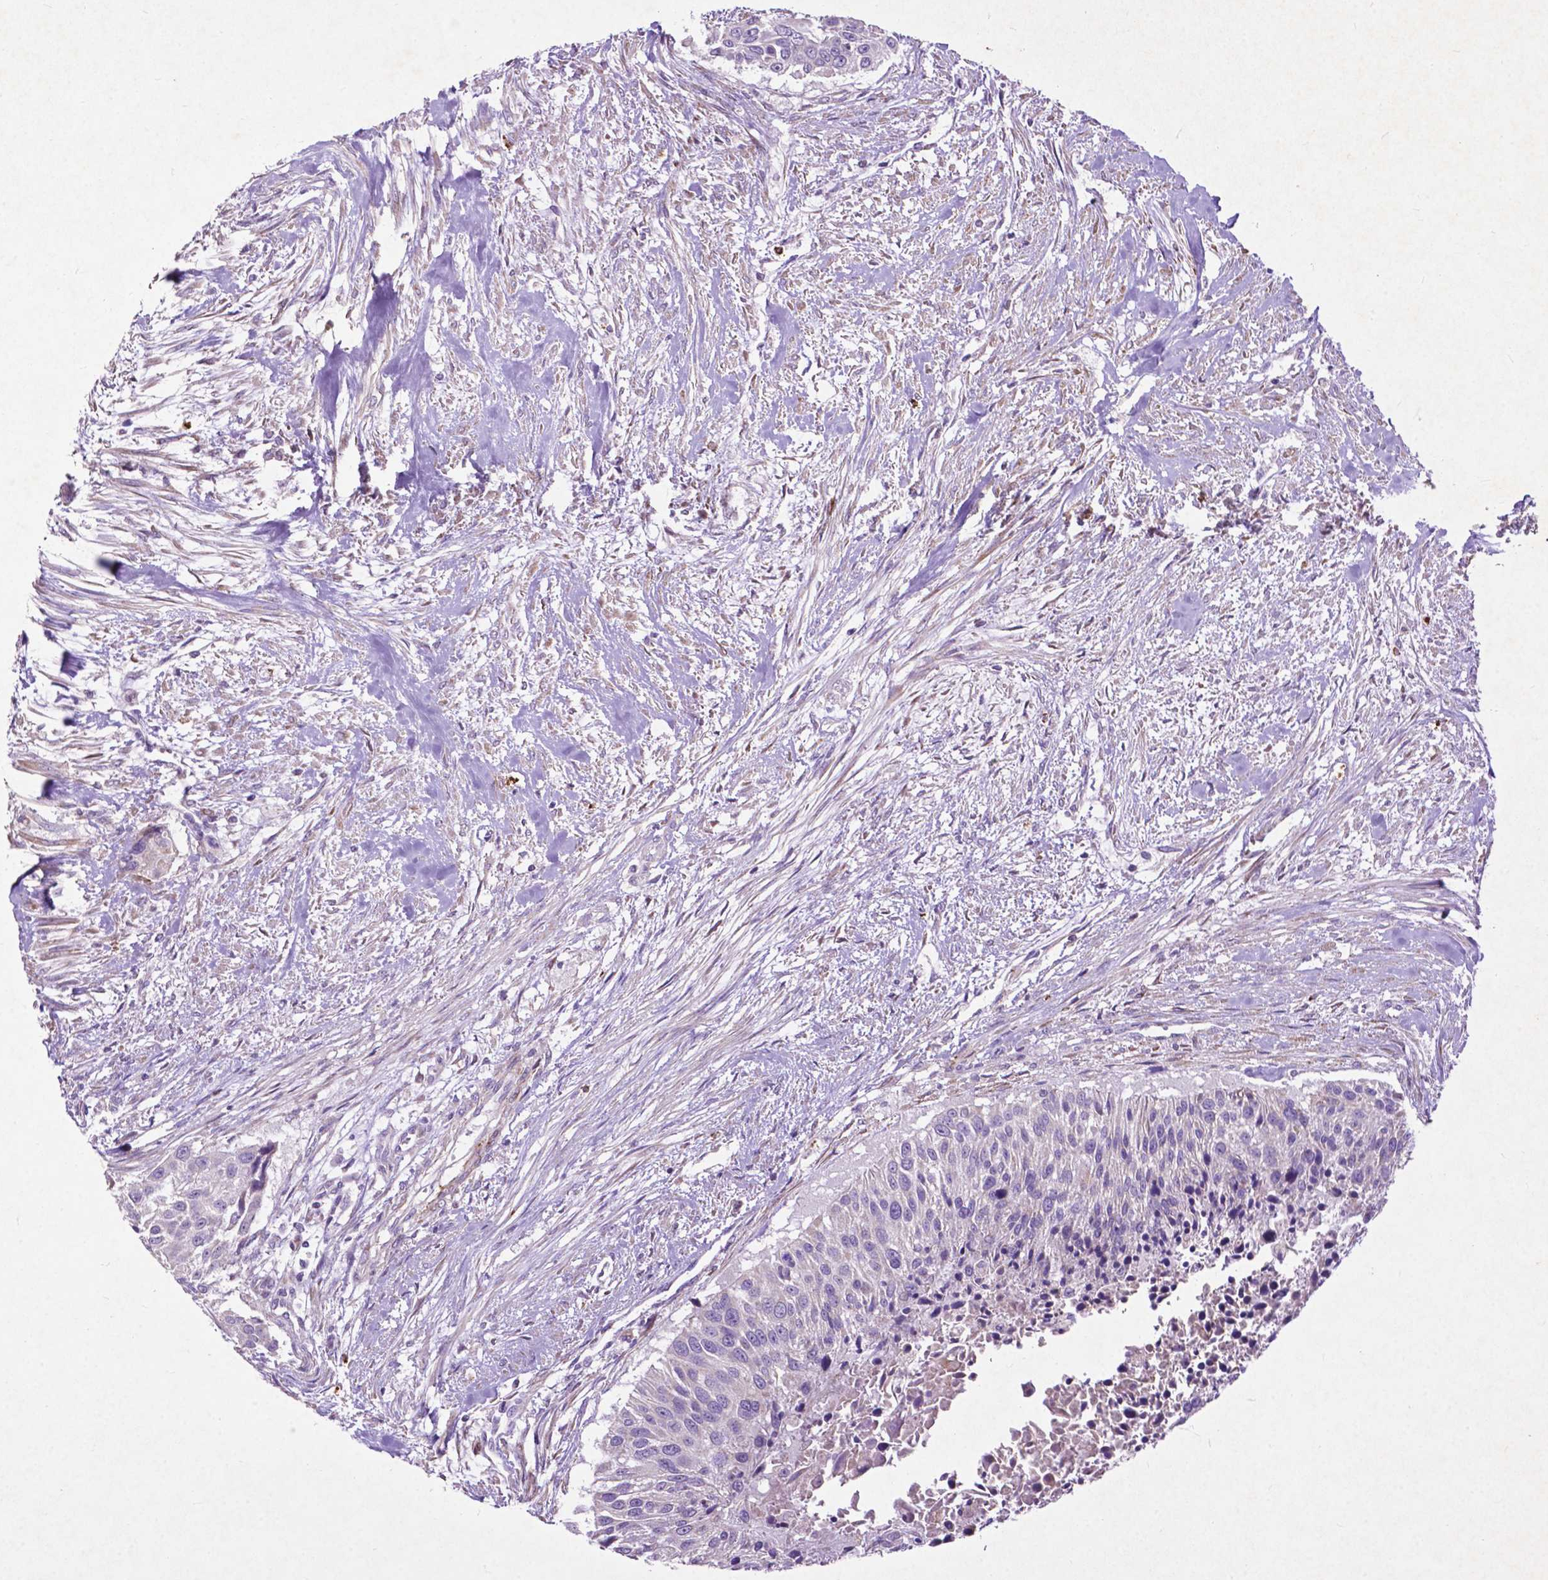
{"staining": {"intensity": "negative", "quantity": "none", "location": "none"}, "tissue": "urothelial cancer", "cell_type": "Tumor cells", "image_type": "cancer", "snomed": [{"axis": "morphology", "description": "Urothelial carcinoma, NOS"}, {"axis": "topography", "description": "Urinary bladder"}], "caption": "Urothelial cancer was stained to show a protein in brown. There is no significant positivity in tumor cells.", "gene": "THEGL", "patient": {"sex": "male", "age": 55}}